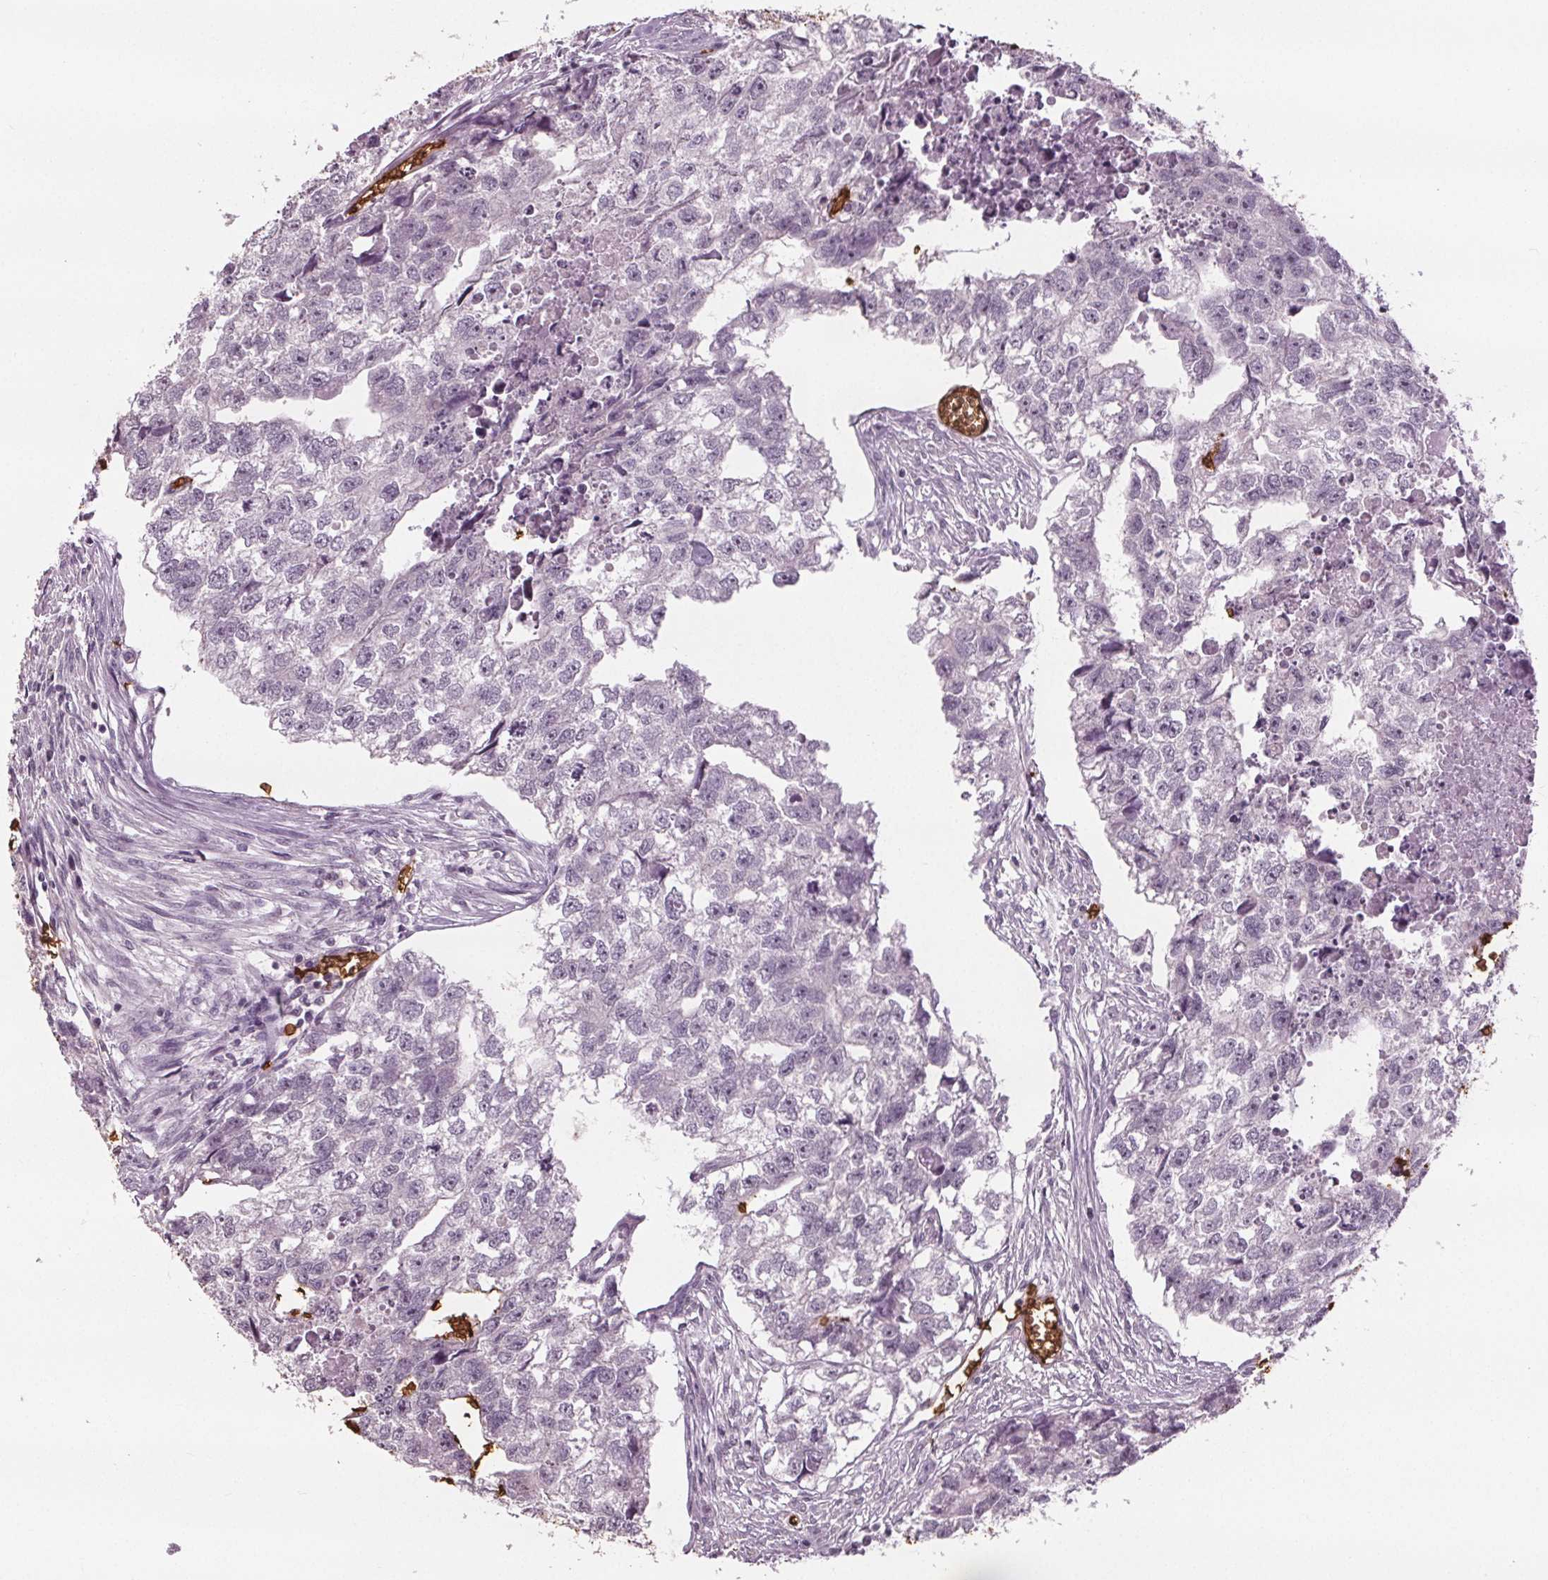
{"staining": {"intensity": "negative", "quantity": "none", "location": "none"}, "tissue": "testis cancer", "cell_type": "Tumor cells", "image_type": "cancer", "snomed": [{"axis": "morphology", "description": "Carcinoma, Embryonal, NOS"}, {"axis": "morphology", "description": "Teratoma, malignant, NOS"}, {"axis": "topography", "description": "Testis"}], "caption": "A high-resolution micrograph shows immunohistochemistry (IHC) staining of testis cancer (embryonal carcinoma), which shows no significant expression in tumor cells.", "gene": "SLC4A1", "patient": {"sex": "male", "age": 44}}